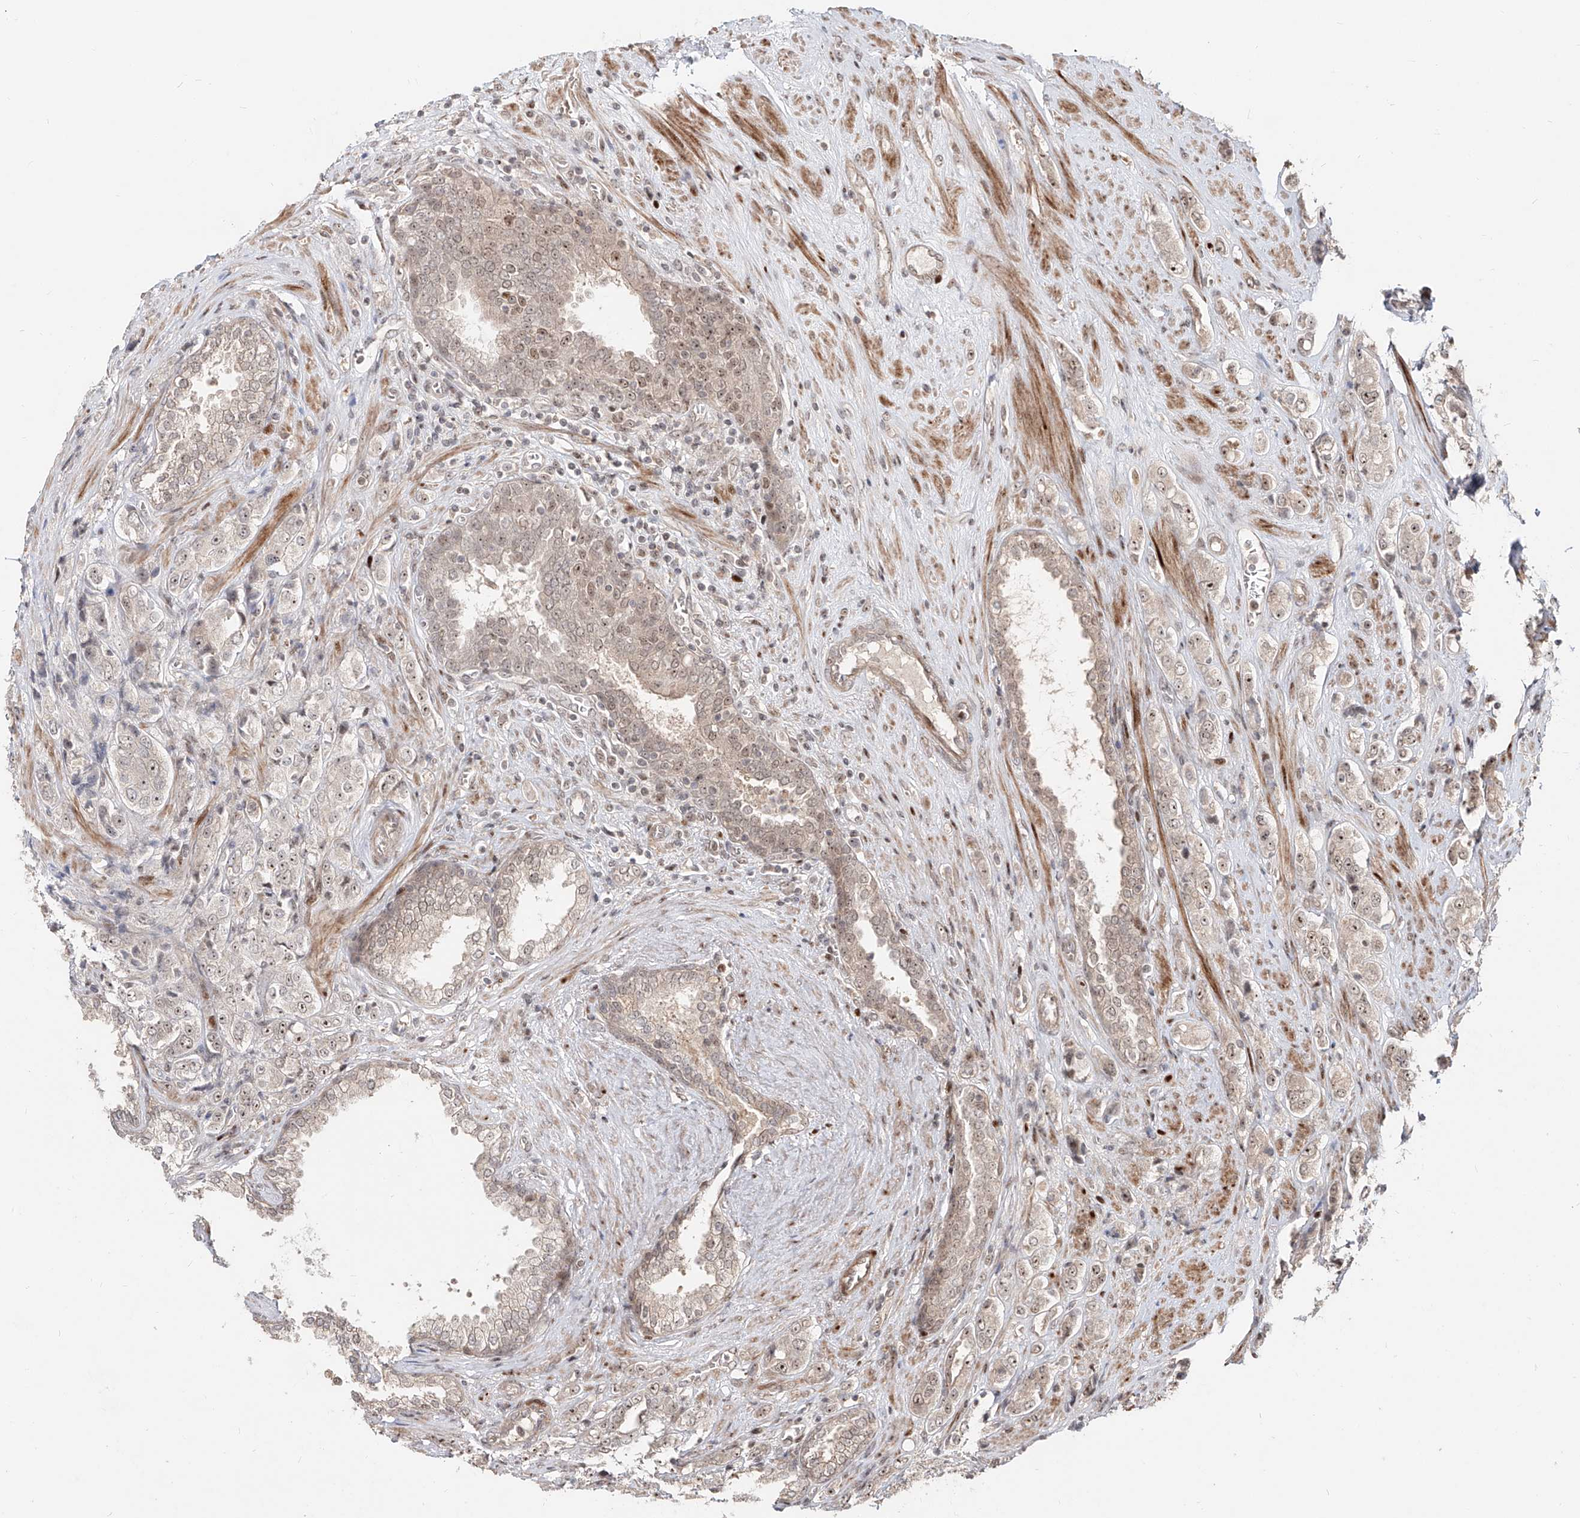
{"staining": {"intensity": "moderate", "quantity": "25%-75%", "location": "nuclear"}, "tissue": "prostate cancer", "cell_type": "Tumor cells", "image_type": "cancer", "snomed": [{"axis": "morphology", "description": "Adenocarcinoma, High grade"}, {"axis": "topography", "description": "Prostate"}], "caption": "Human prostate cancer stained for a protein (brown) reveals moderate nuclear positive positivity in approximately 25%-75% of tumor cells.", "gene": "ZNF710", "patient": {"sex": "male", "age": 61}}